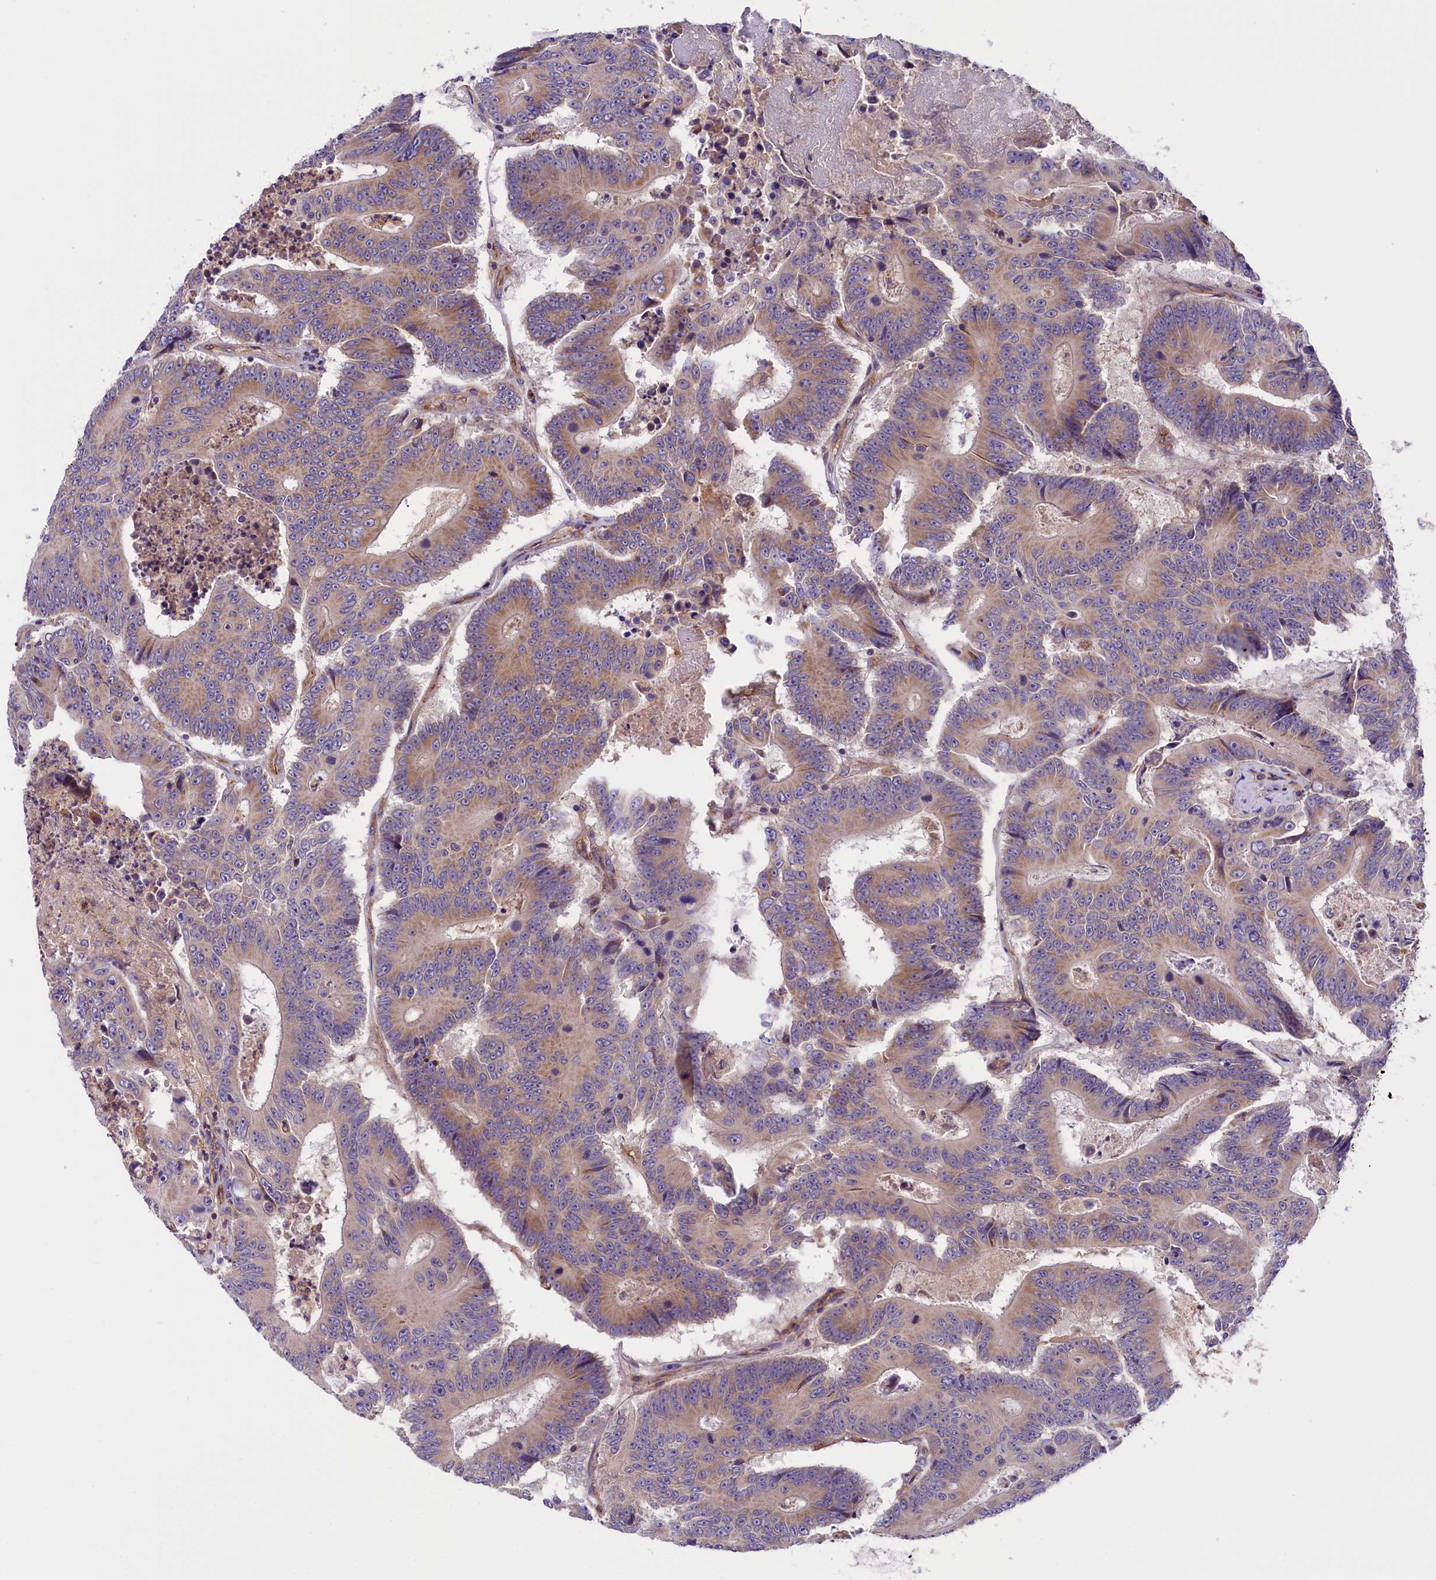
{"staining": {"intensity": "weak", "quantity": "25%-75%", "location": "cytoplasmic/membranous"}, "tissue": "colorectal cancer", "cell_type": "Tumor cells", "image_type": "cancer", "snomed": [{"axis": "morphology", "description": "Adenocarcinoma, NOS"}, {"axis": "topography", "description": "Colon"}], "caption": "Brown immunohistochemical staining in human colorectal adenocarcinoma demonstrates weak cytoplasmic/membranous expression in about 25%-75% of tumor cells.", "gene": "DNAJB9", "patient": {"sex": "male", "age": 83}}